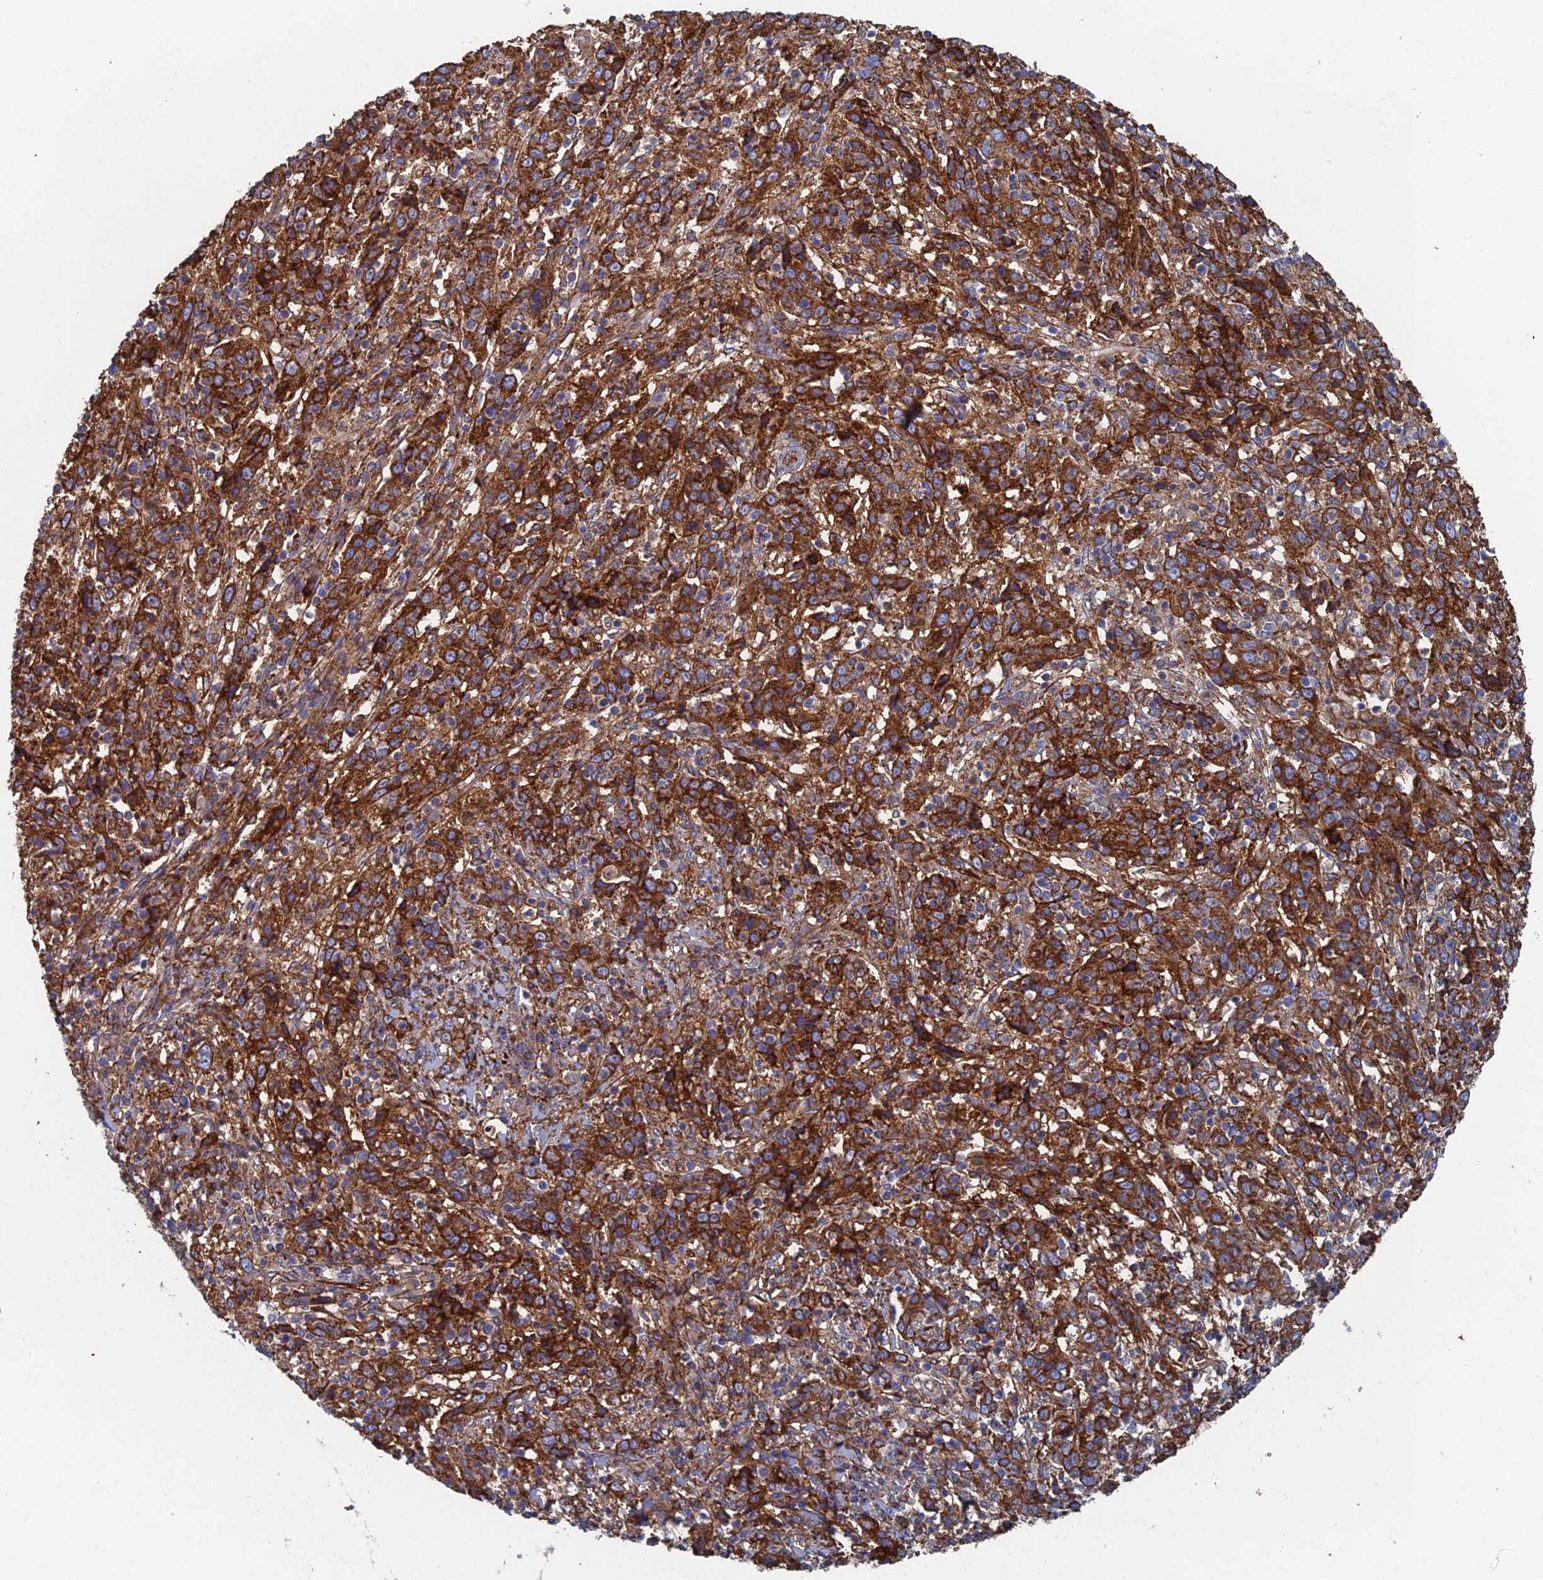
{"staining": {"intensity": "strong", "quantity": ">75%", "location": "cytoplasmic/membranous"}, "tissue": "cervical cancer", "cell_type": "Tumor cells", "image_type": "cancer", "snomed": [{"axis": "morphology", "description": "Squamous cell carcinoma, NOS"}, {"axis": "topography", "description": "Cervix"}], "caption": "Protein expression analysis of squamous cell carcinoma (cervical) reveals strong cytoplasmic/membranous positivity in approximately >75% of tumor cells.", "gene": "SNX11", "patient": {"sex": "female", "age": 46}}